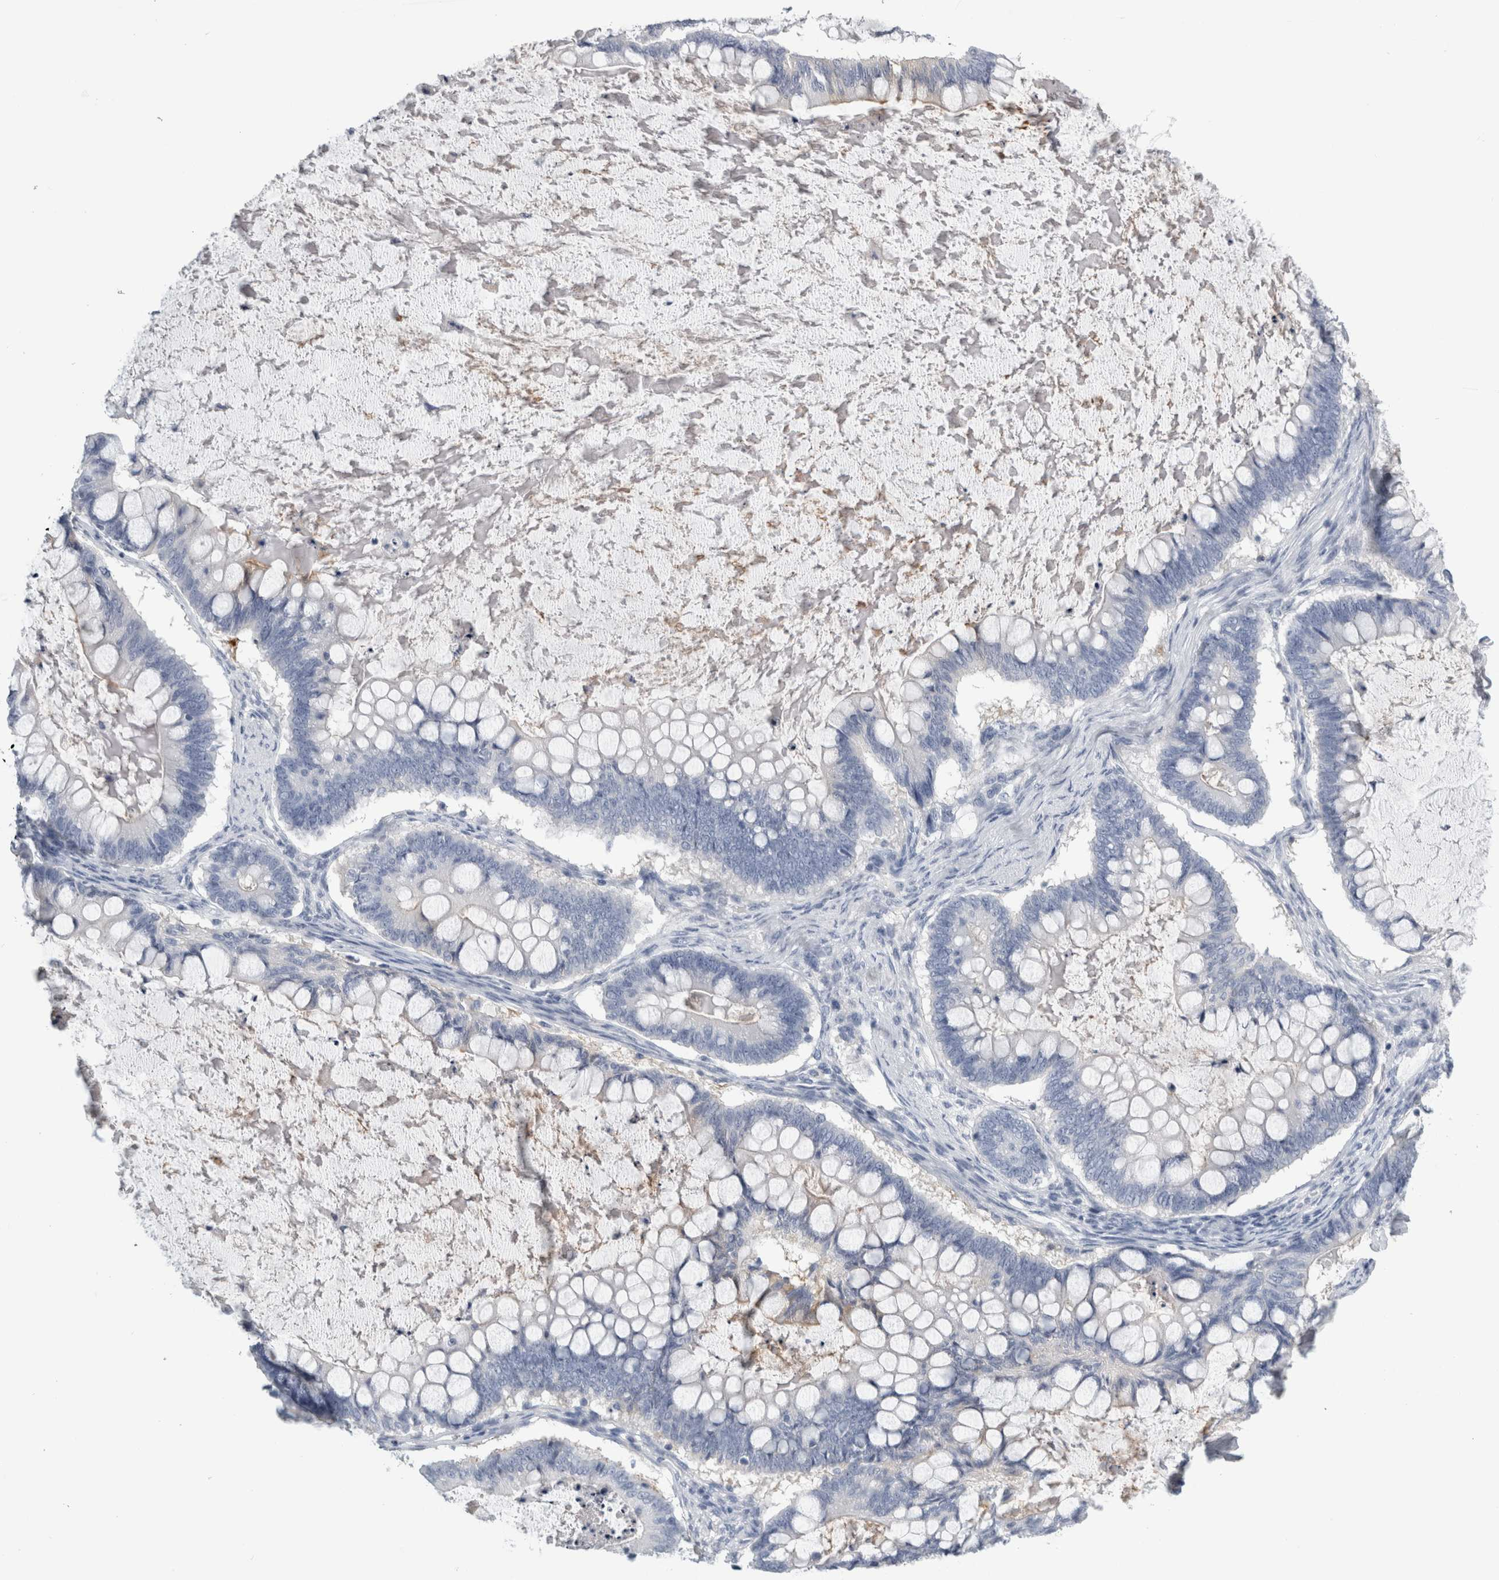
{"staining": {"intensity": "negative", "quantity": "none", "location": "none"}, "tissue": "ovarian cancer", "cell_type": "Tumor cells", "image_type": "cancer", "snomed": [{"axis": "morphology", "description": "Cystadenocarcinoma, mucinous, NOS"}, {"axis": "topography", "description": "Ovary"}], "caption": "High power microscopy photomicrograph of an IHC micrograph of mucinous cystadenocarcinoma (ovarian), revealing no significant staining in tumor cells.", "gene": "ANKFY1", "patient": {"sex": "female", "age": 61}}